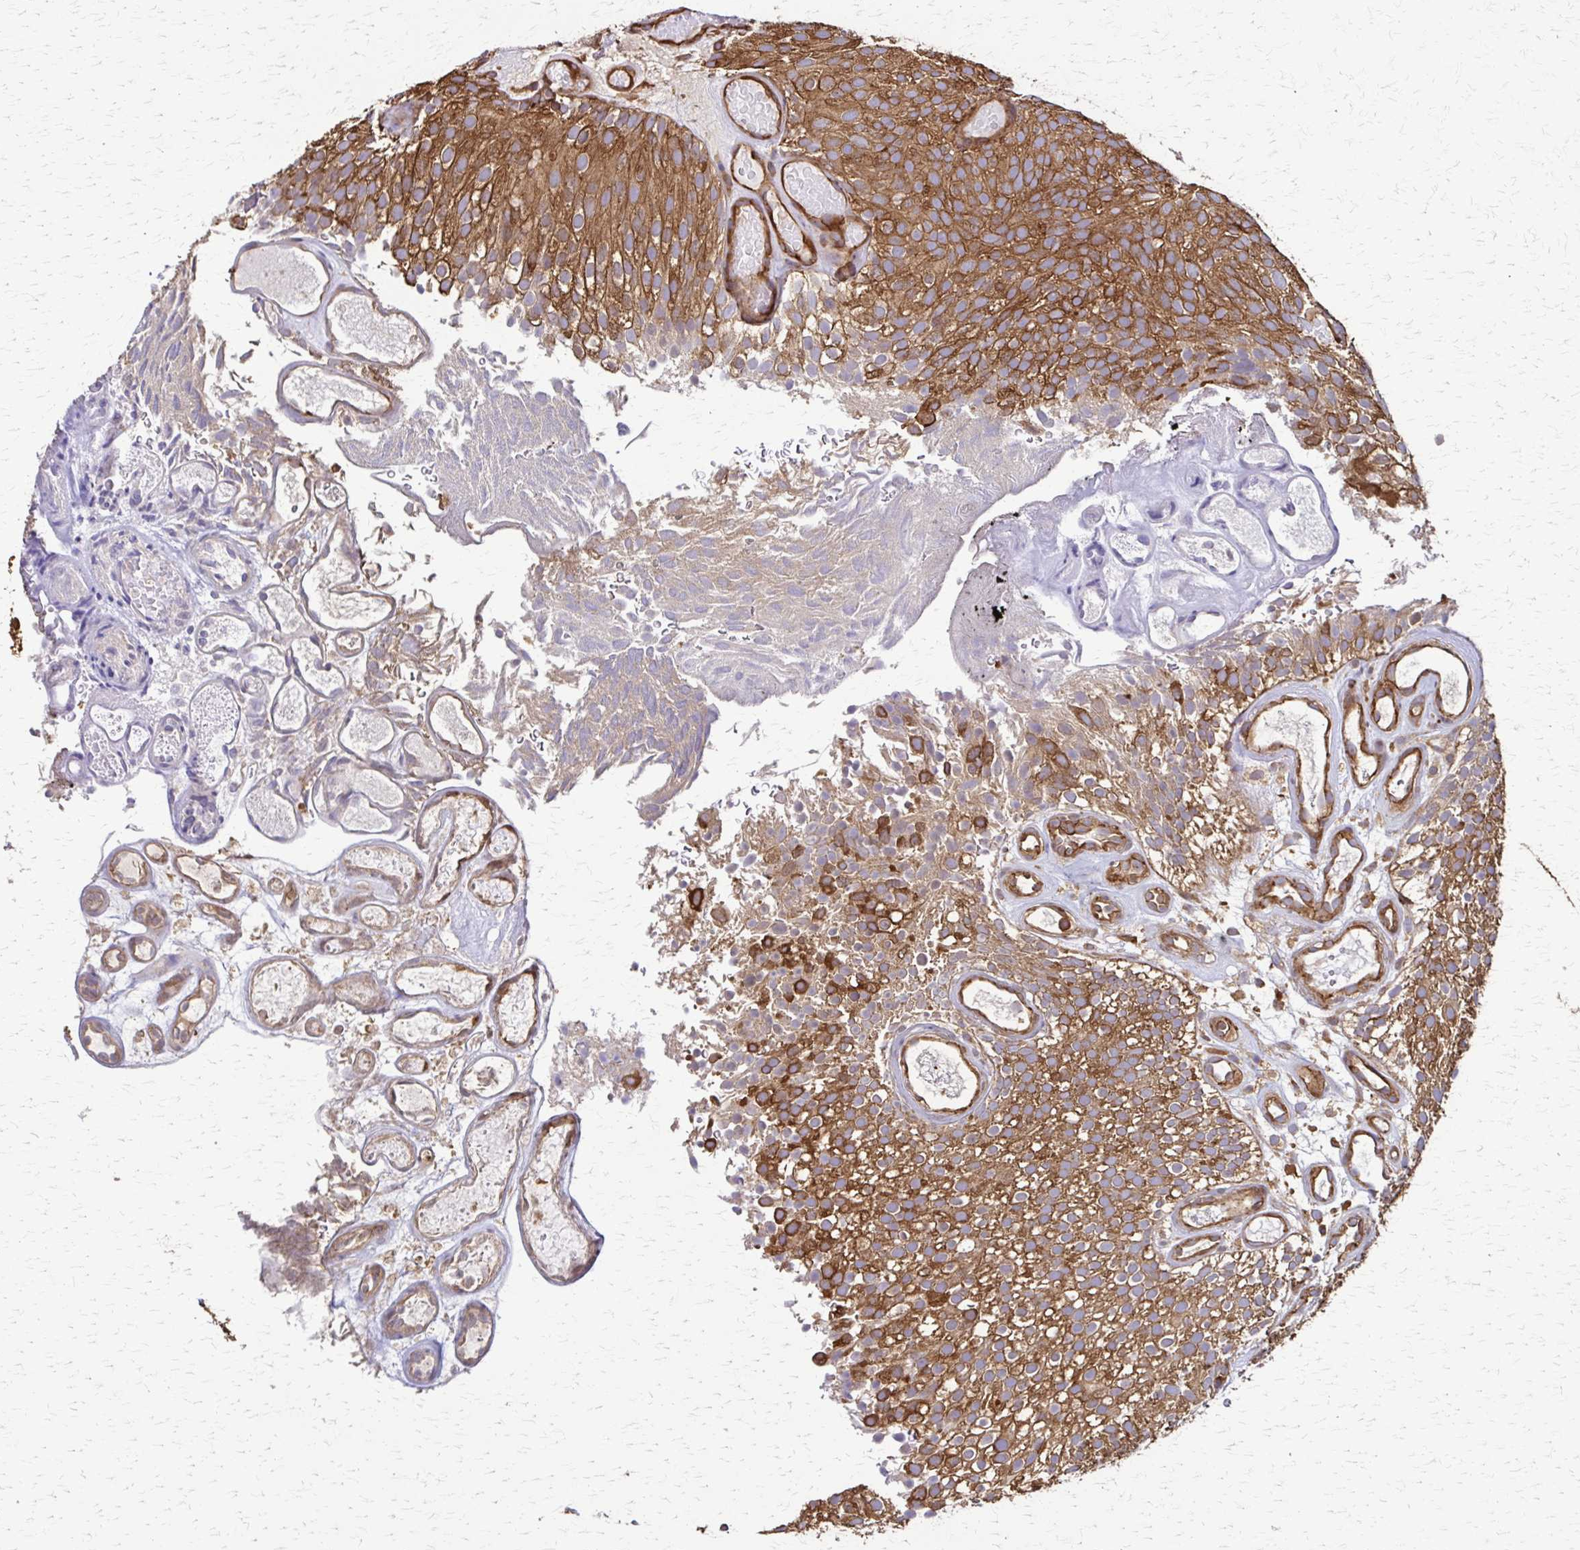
{"staining": {"intensity": "moderate", "quantity": ">75%", "location": "cytoplasmic/membranous"}, "tissue": "urothelial cancer", "cell_type": "Tumor cells", "image_type": "cancer", "snomed": [{"axis": "morphology", "description": "Urothelial carcinoma, Low grade"}, {"axis": "topography", "description": "Urinary bladder"}], "caption": "Urothelial cancer stained with immunohistochemistry (IHC) demonstrates moderate cytoplasmic/membranous staining in approximately >75% of tumor cells.", "gene": "EEF2", "patient": {"sex": "male", "age": 78}}